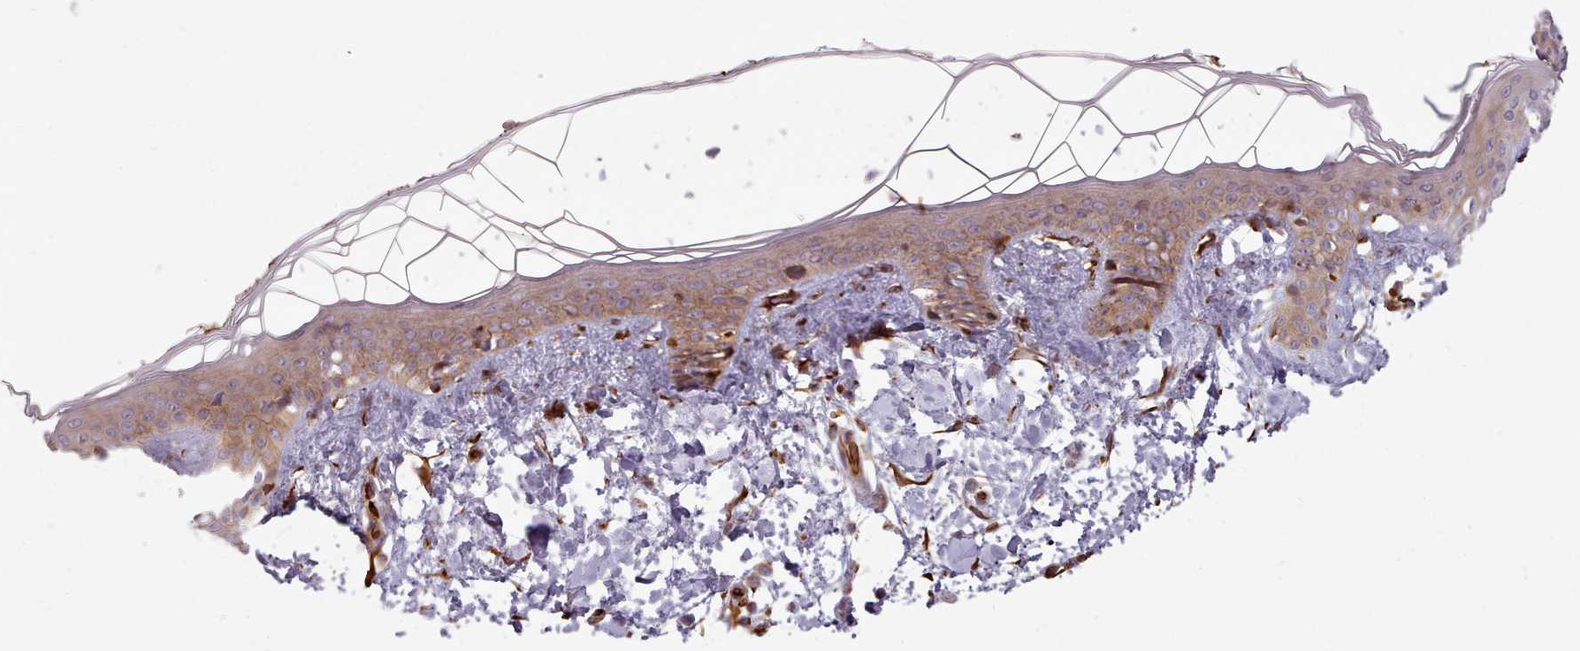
{"staining": {"intensity": "strong", "quantity": ">75%", "location": "cytoplasmic/membranous"}, "tissue": "skin", "cell_type": "Fibroblasts", "image_type": "normal", "snomed": [{"axis": "morphology", "description": "Normal tissue, NOS"}, {"axis": "topography", "description": "Skin"}], "caption": "A photomicrograph of human skin stained for a protein reveals strong cytoplasmic/membranous brown staining in fibroblasts.", "gene": "GBGT1", "patient": {"sex": "female", "age": 34}}